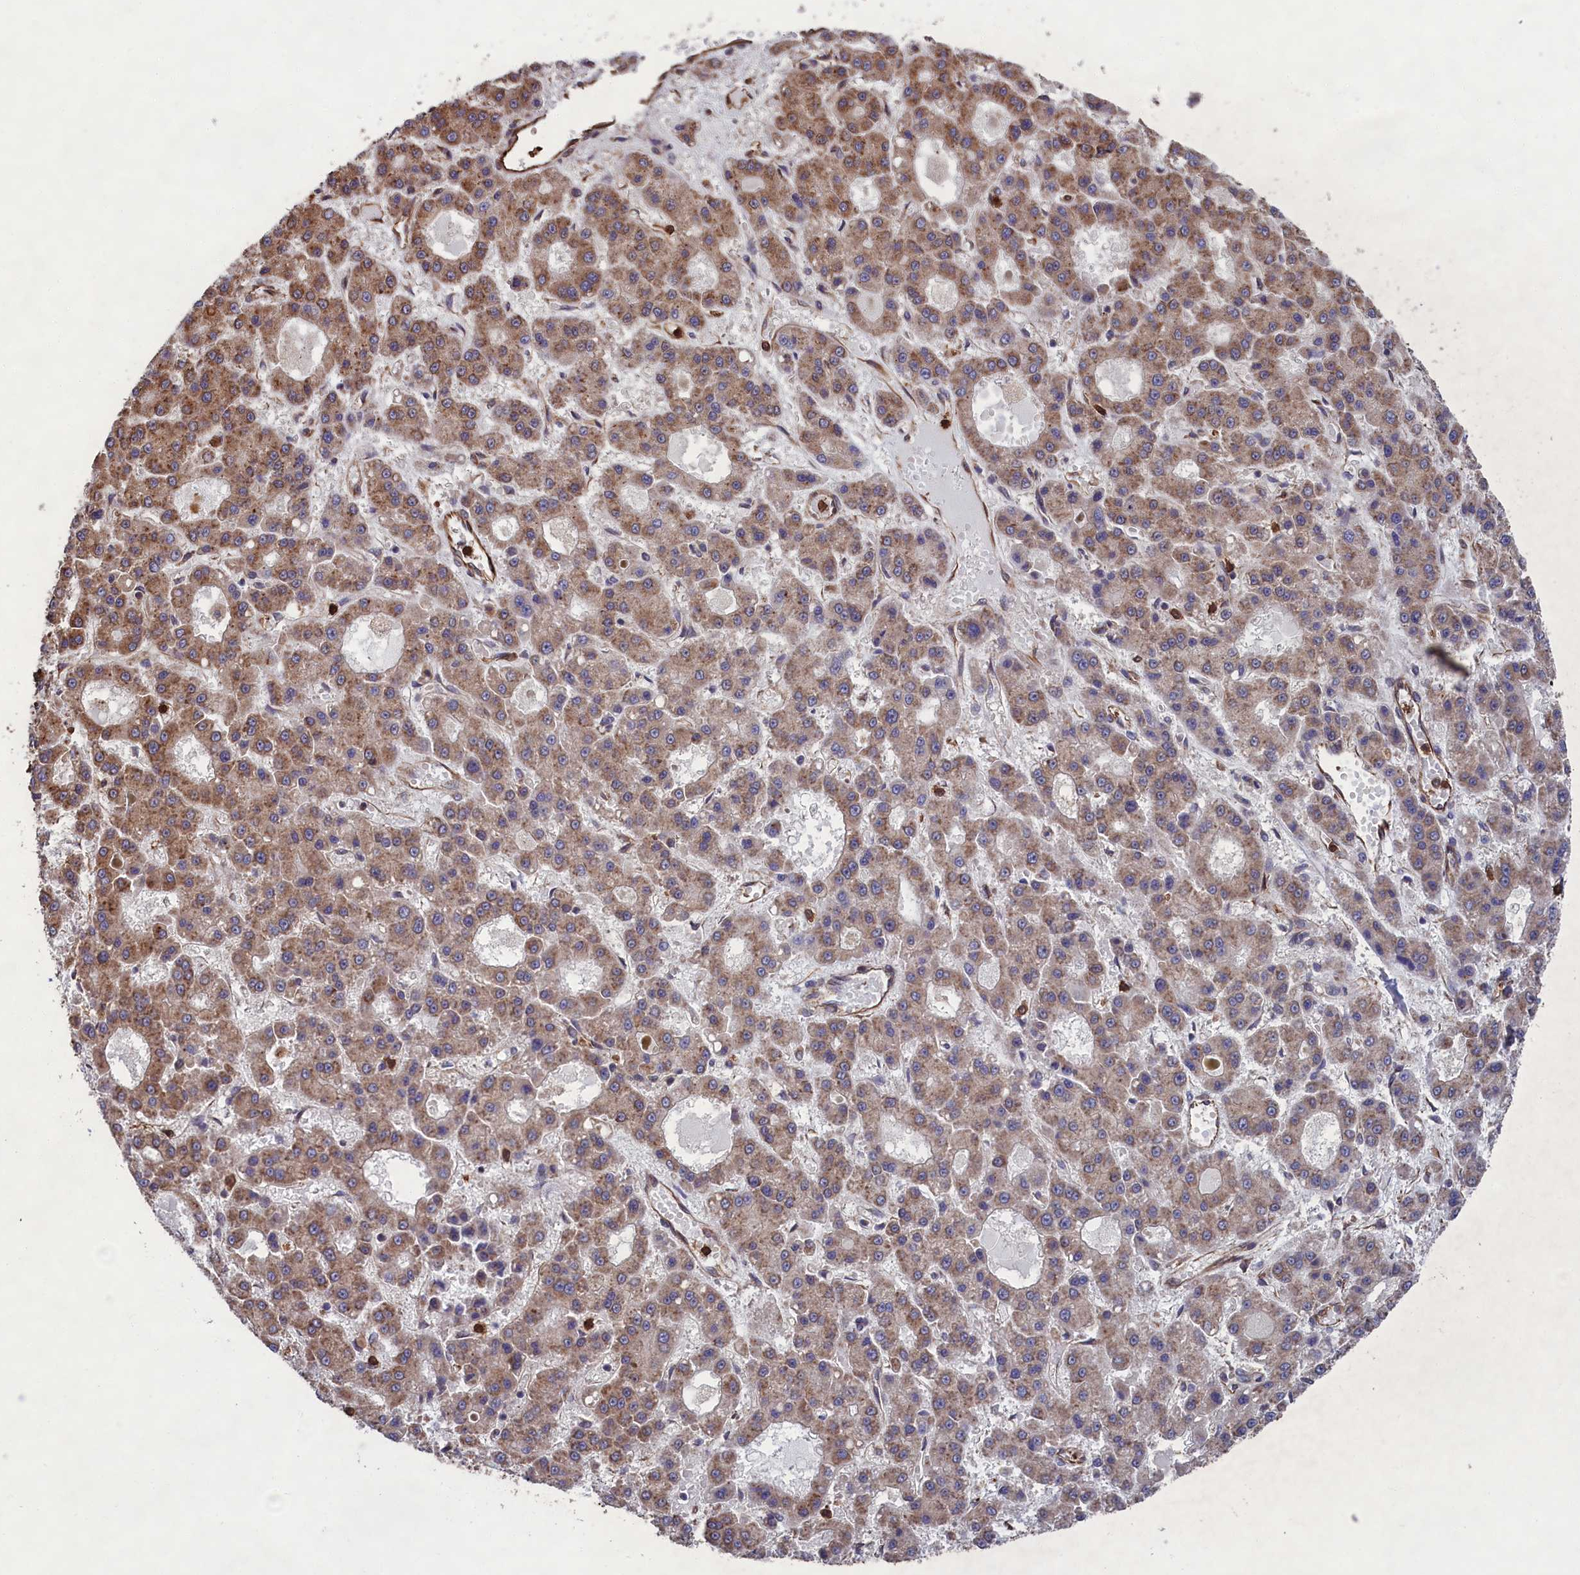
{"staining": {"intensity": "moderate", "quantity": ">75%", "location": "cytoplasmic/membranous"}, "tissue": "liver cancer", "cell_type": "Tumor cells", "image_type": "cancer", "snomed": [{"axis": "morphology", "description": "Carcinoma, Hepatocellular, NOS"}, {"axis": "topography", "description": "Liver"}], "caption": "Liver cancer stained for a protein demonstrates moderate cytoplasmic/membranous positivity in tumor cells.", "gene": "CCDC124", "patient": {"sex": "male", "age": 70}}